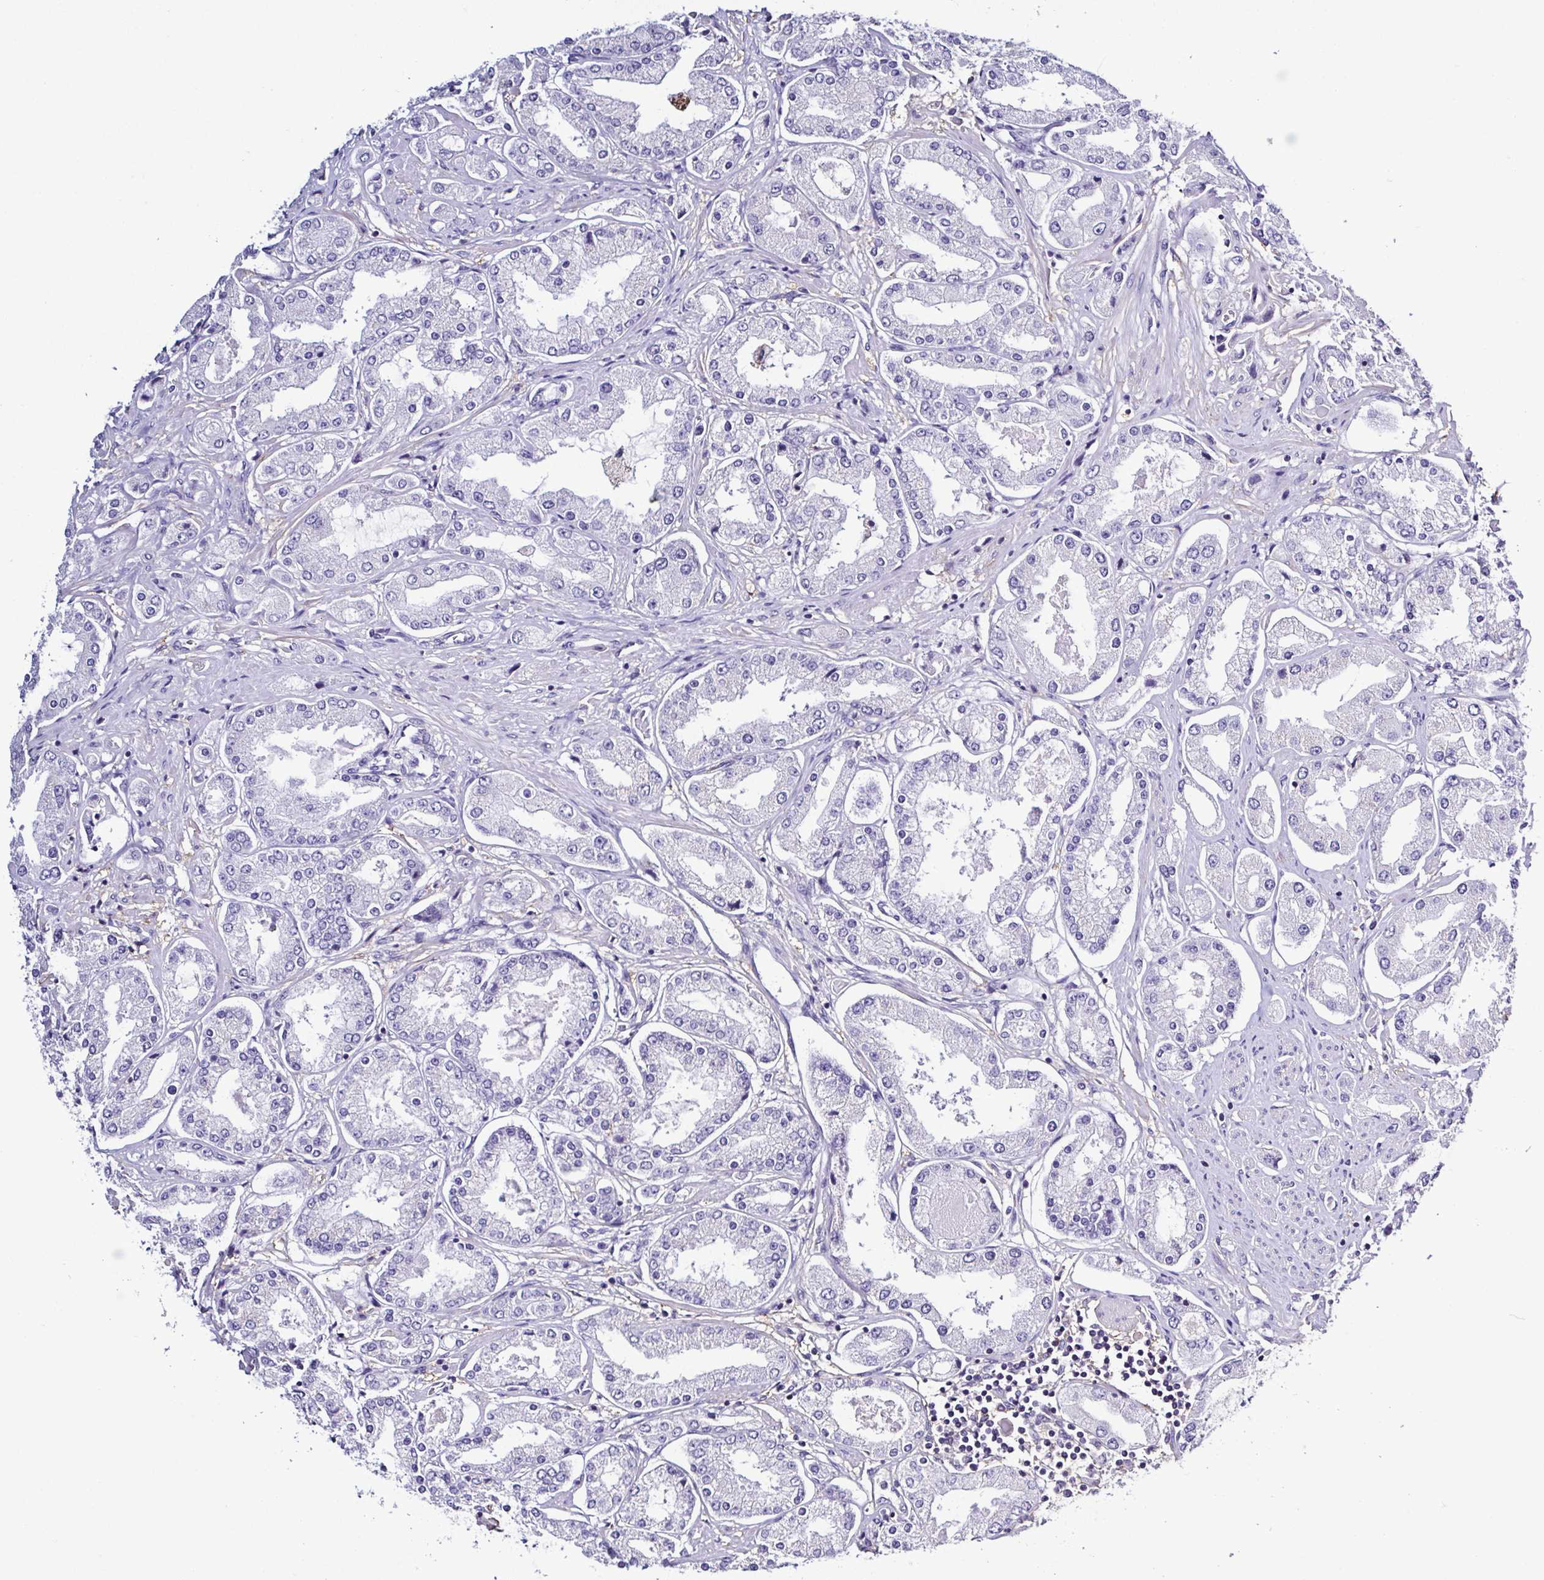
{"staining": {"intensity": "negative", "quantity": "none", "location": "none"}, "tissue": "prostate cancer", "cell_type": "Tumor cells", "image_type": "cancer", "snomed": [{"axis": "morphology", "description": "Adenocarcinoma, High grade"}, {"axis": "topography", "description": "Prostate"}], "caption": "Tumor cells are negative for brown protein staining in prostate cancer (adenocarcinoma (high-grade)). (Stains: DAB IHC with hematoxylin counter stain, Microscopy: brightfield microscopy at high magnification).", "gene": "TNNT2", "patient": {"sex": "male", "age": 69}}